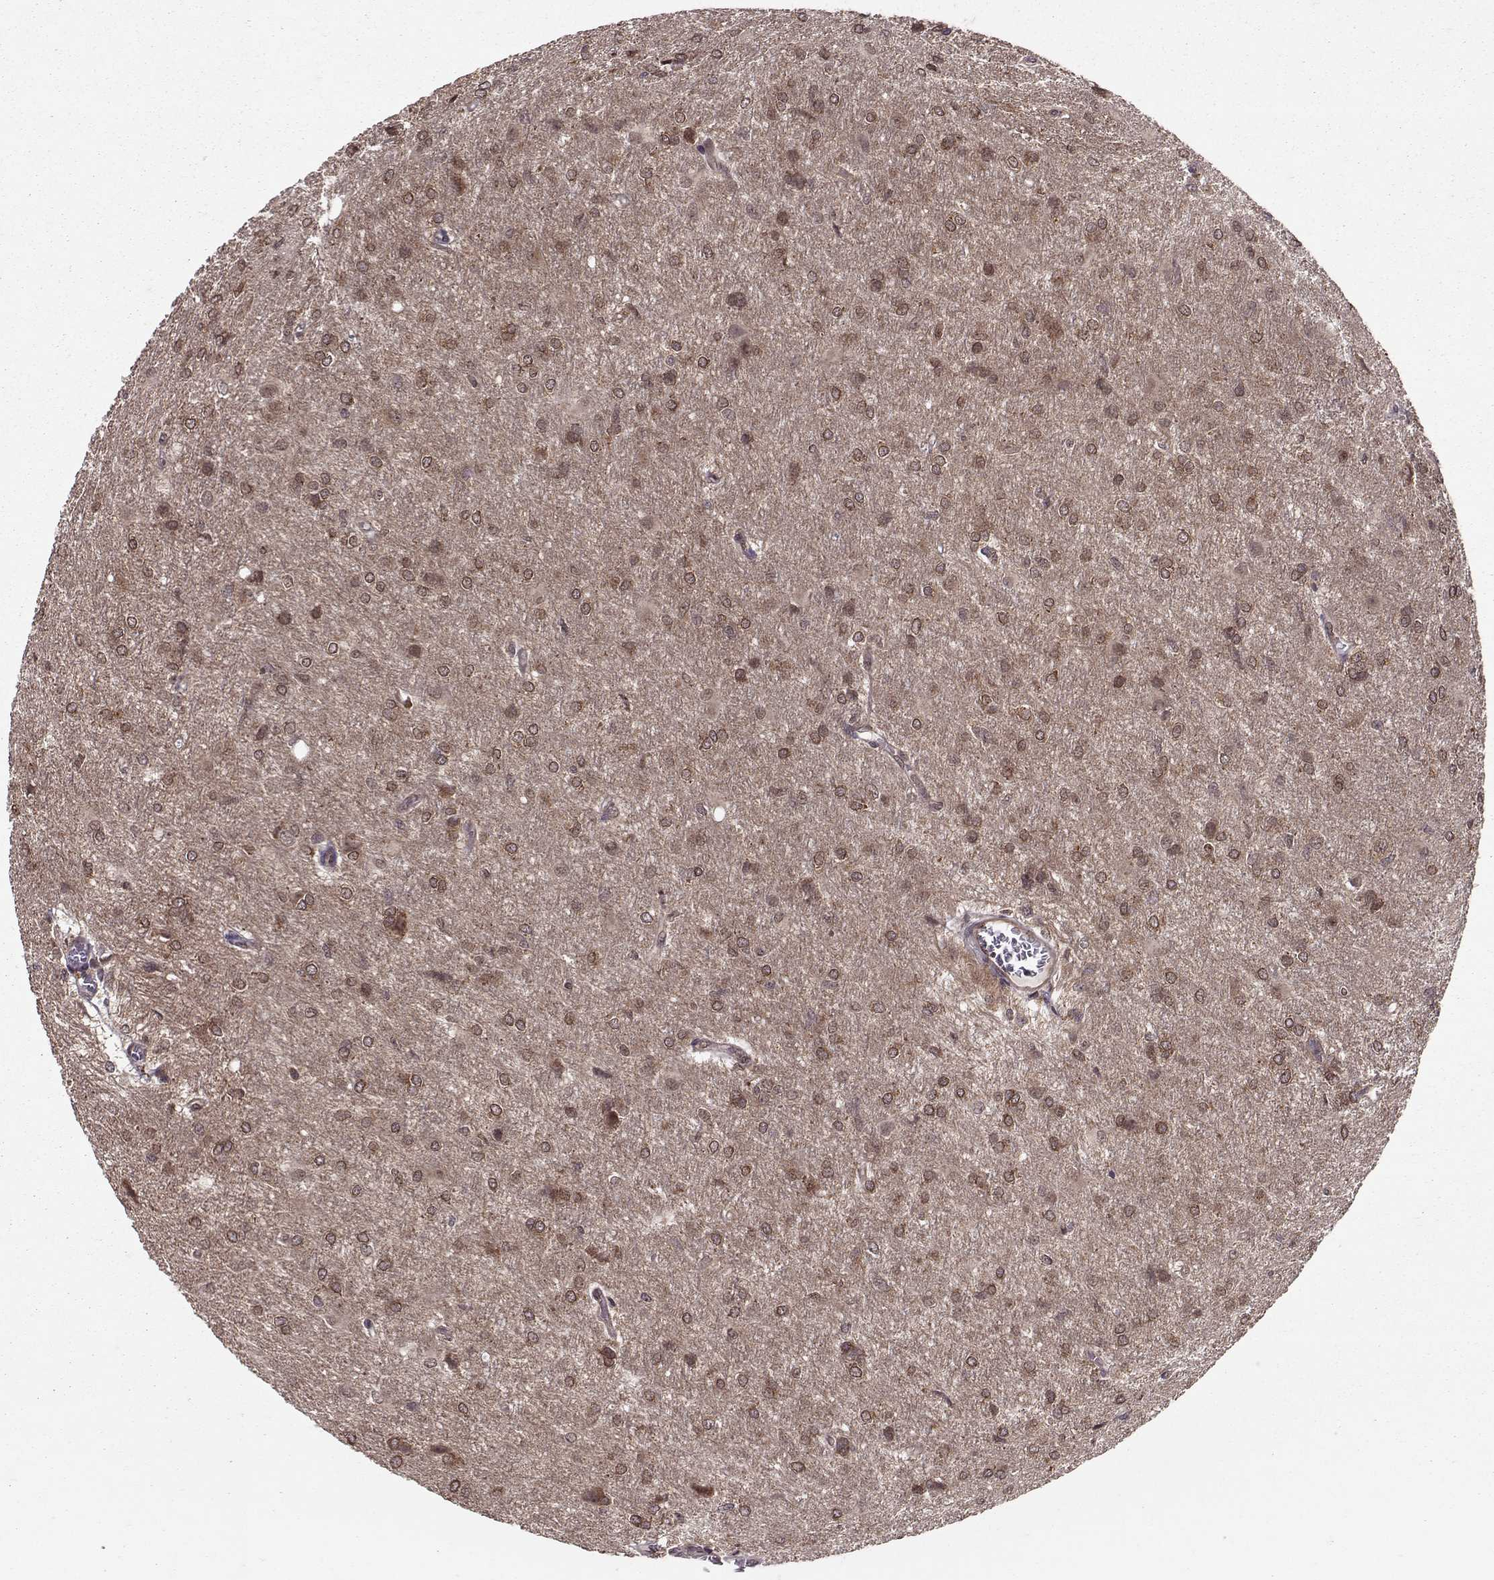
{"staining": {"intensity": "moderate", "quantity": "25%-75%", "location": "cytoplasmic/membranous"}, "tissue": "glioma", "cell_type": "Tumor cells", "image_type": "cancer", "snomed": [{"axis": "morphology", "description": "Glioma, malignant, High grade"}, {"axis": "topography", "description": "Brain"}], "caption": "Tumor cells show moderate cytoplasmic/membranous positivity in about 25%-75% of cells in malignant glioma (high-grade). (DAB = brown stain, brightfield microscopy at high magnification).", "gene": "PPP2R2A", "patient": {"sex": "male", "age": 68}}